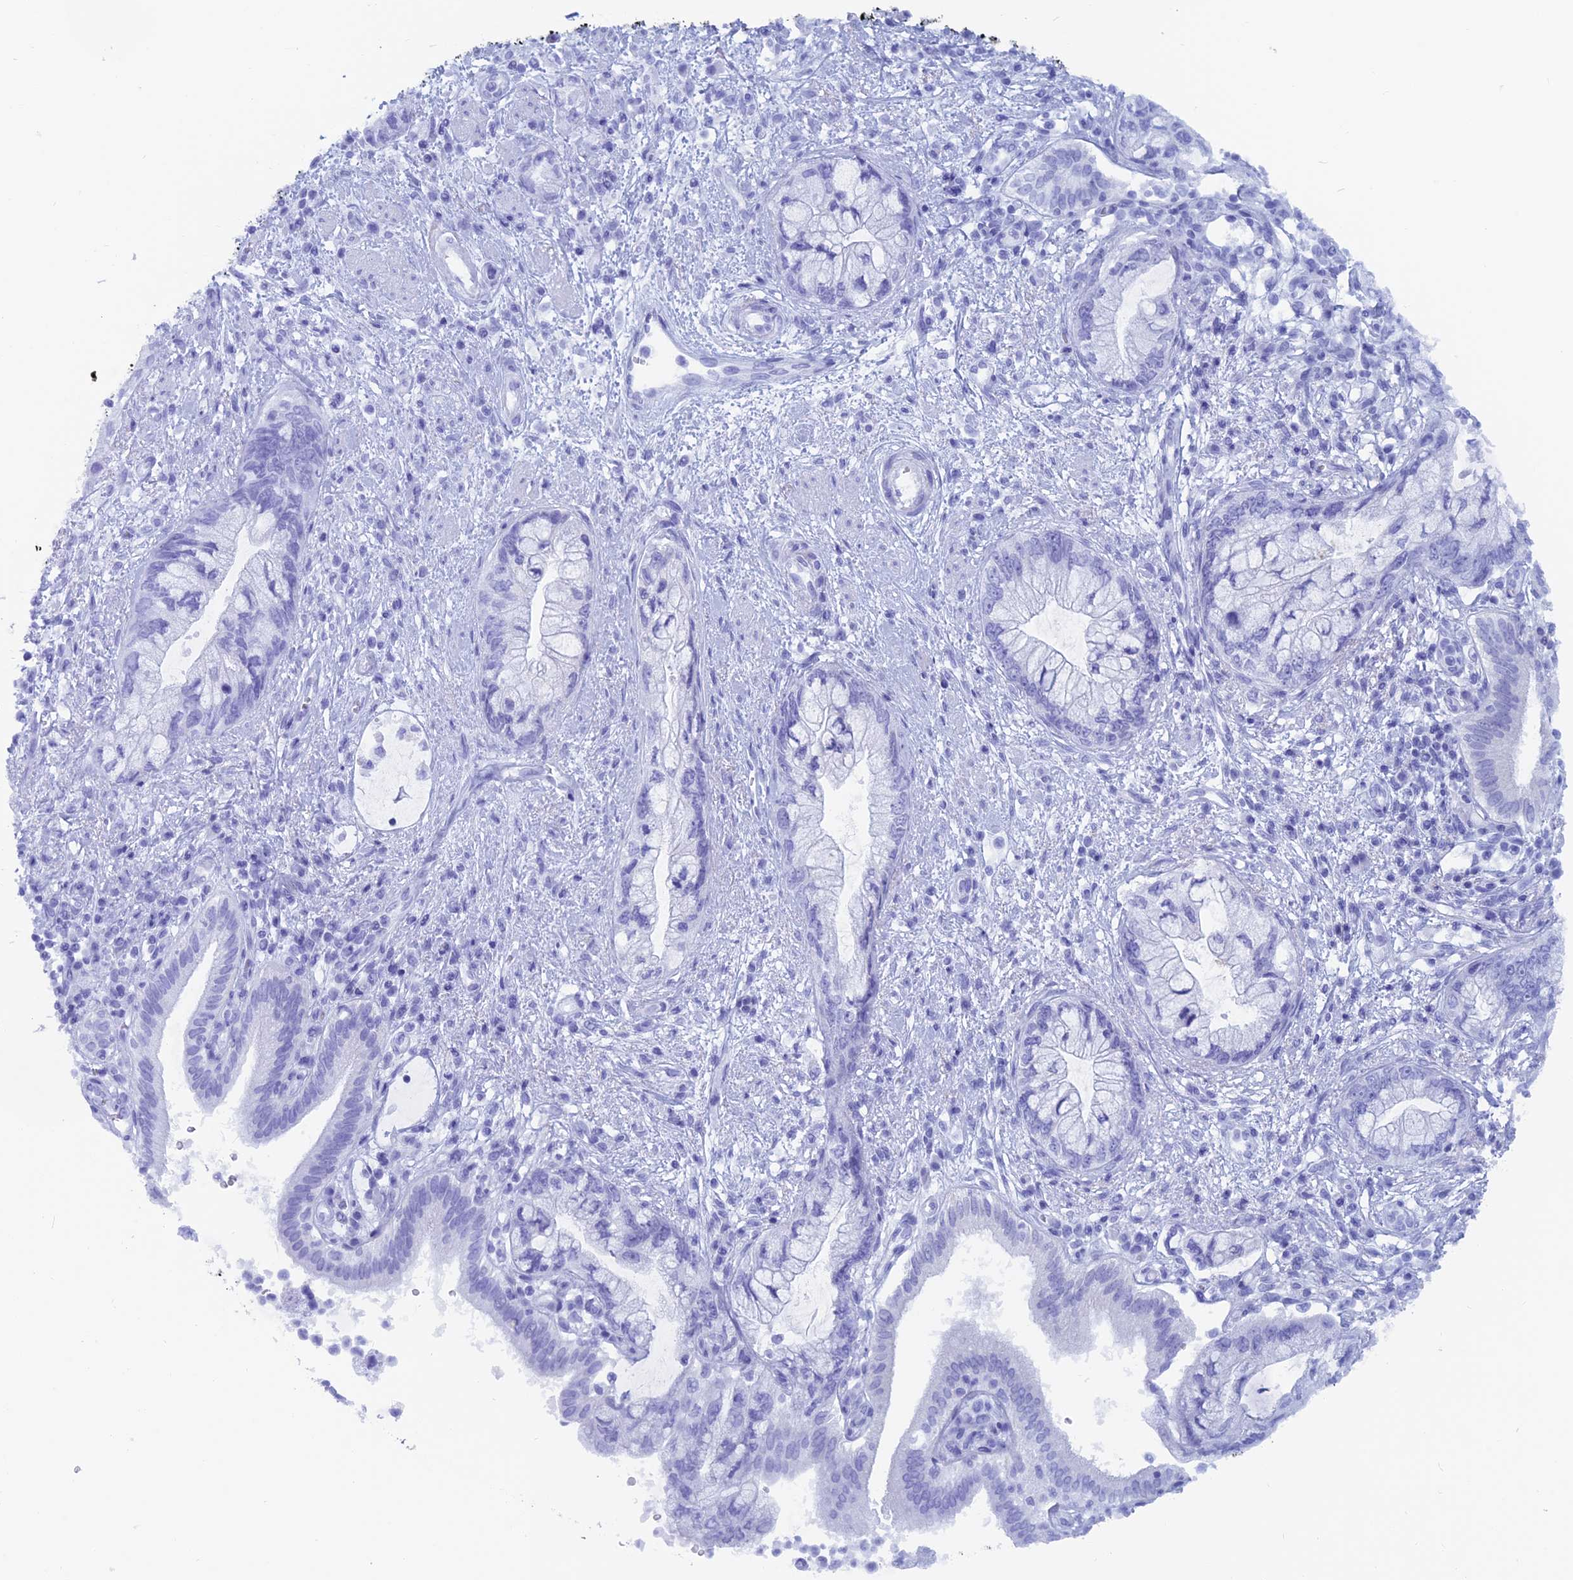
{"staining": {"intensity": "negative", "quantity": "none", "location": "none"}, "tissue": "pancreatic cancer", "cell_type": "Tumor cells", "image_type": "cancer", "snomed": [{"axis": "morphology", "description": "Adenocarcinoma, NOS"}, {"axis": "topography", "description": "Pancreas"}], "caption": "Pancreatic cancer stained for a protein using IHC shows no positivity tumor cells.", "gene": "CAPS", "patient": {"sex": "female", "age": 73}}